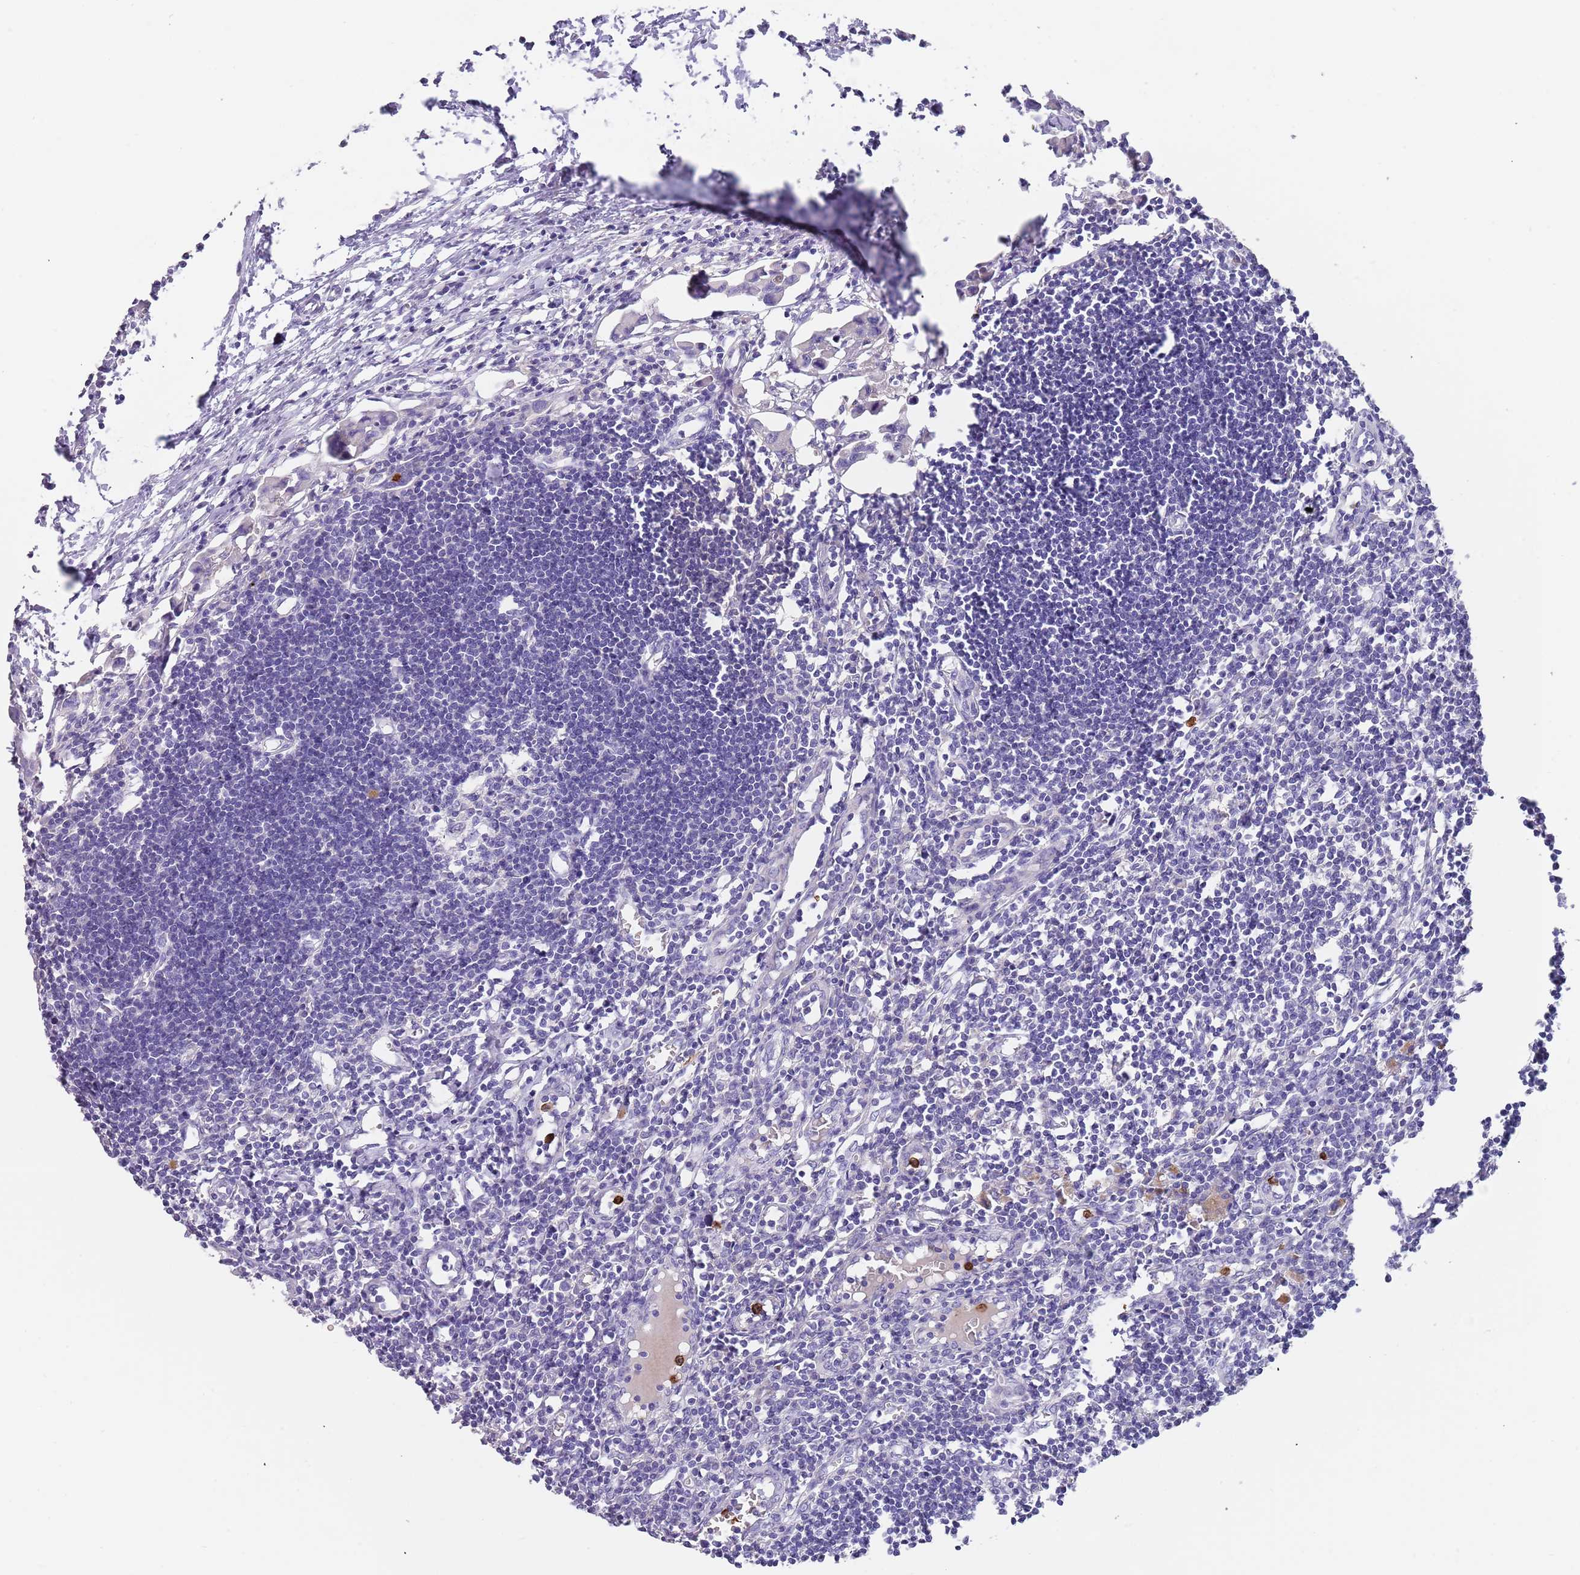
{"staining": {"intensity": "negative", "quantity": "none", "location": "none"}, "tissue": "lymph node", "cell_type": "Germinal center cells", "image_type": "normal", "snomed": [{"axis": "morphology", "description": "Normal tissue, NOS"}, {"axis": "morphology", "description": "Malignant melanoma, Metastatic site"}, {"axis": "topography", "description": "Lymph node"}], "caption": "Immunohistochemistry (IHC) image of normal lymph node stained for a protein (brown), which shows no expression in germinal center cells.", "gene": "TMEM251", "patient": {"sex": "male", "age": 41}}